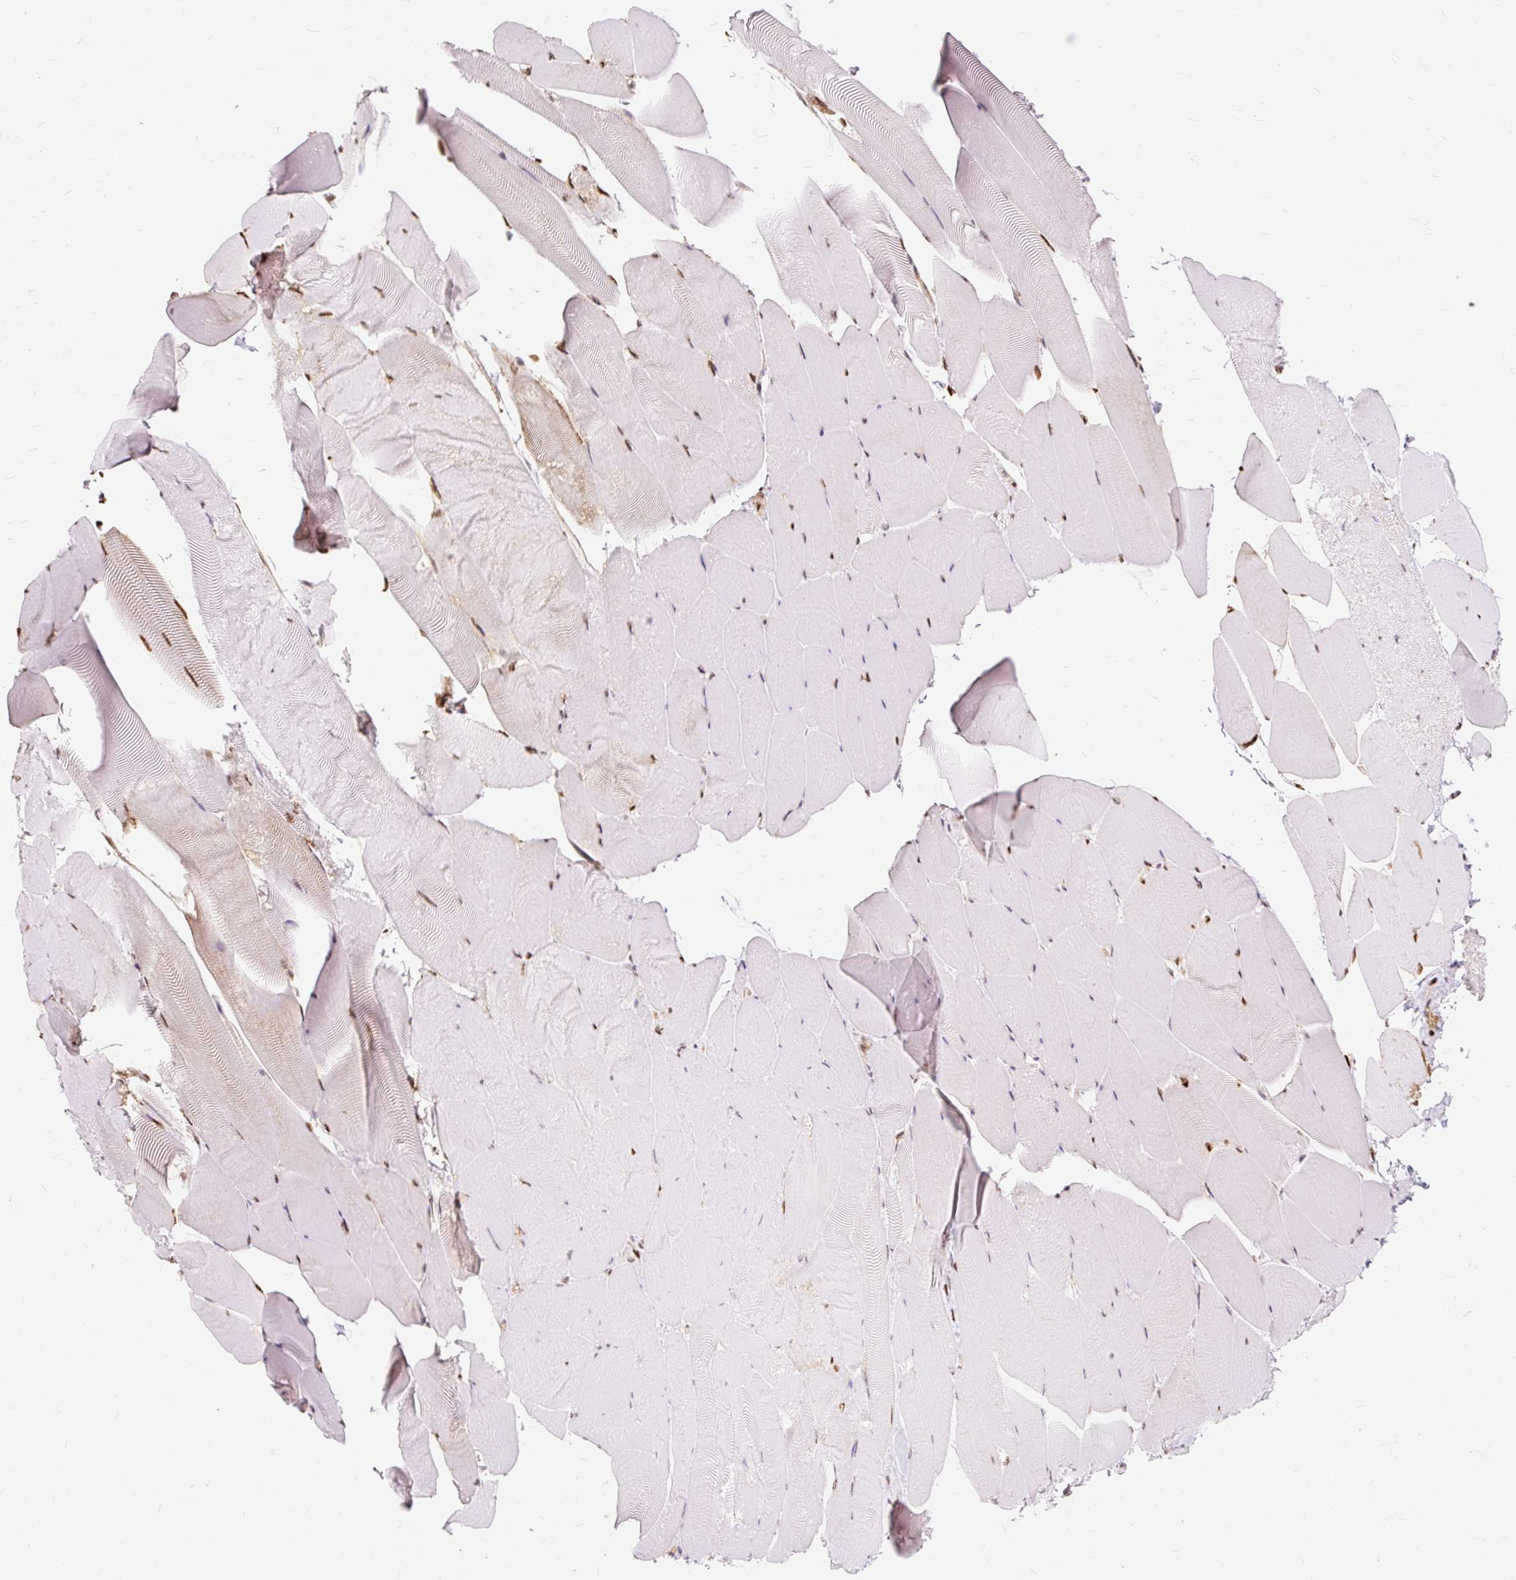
{"staining": {"intensity": "strong", "quantity": ">75%", "location": "nuclear"}, "tissue": "skeletal muscle", "cell_type": "Myocytes", "image_type": "normal", "snomed": [{"axis": "morphology", "description": "Normal tissue, NOS"}, {"axis": "topography", "description": "Skeletal muscle"}], "caption": "Myocytes exhibit strong nuclear staining in approximately >75% of cells in unremarkable skeletal muscle. (DAB IHC with brightfield microscopy, high magnification).", "gene": "XRCC6", "patient": {"sex": "female", "age": 64}}